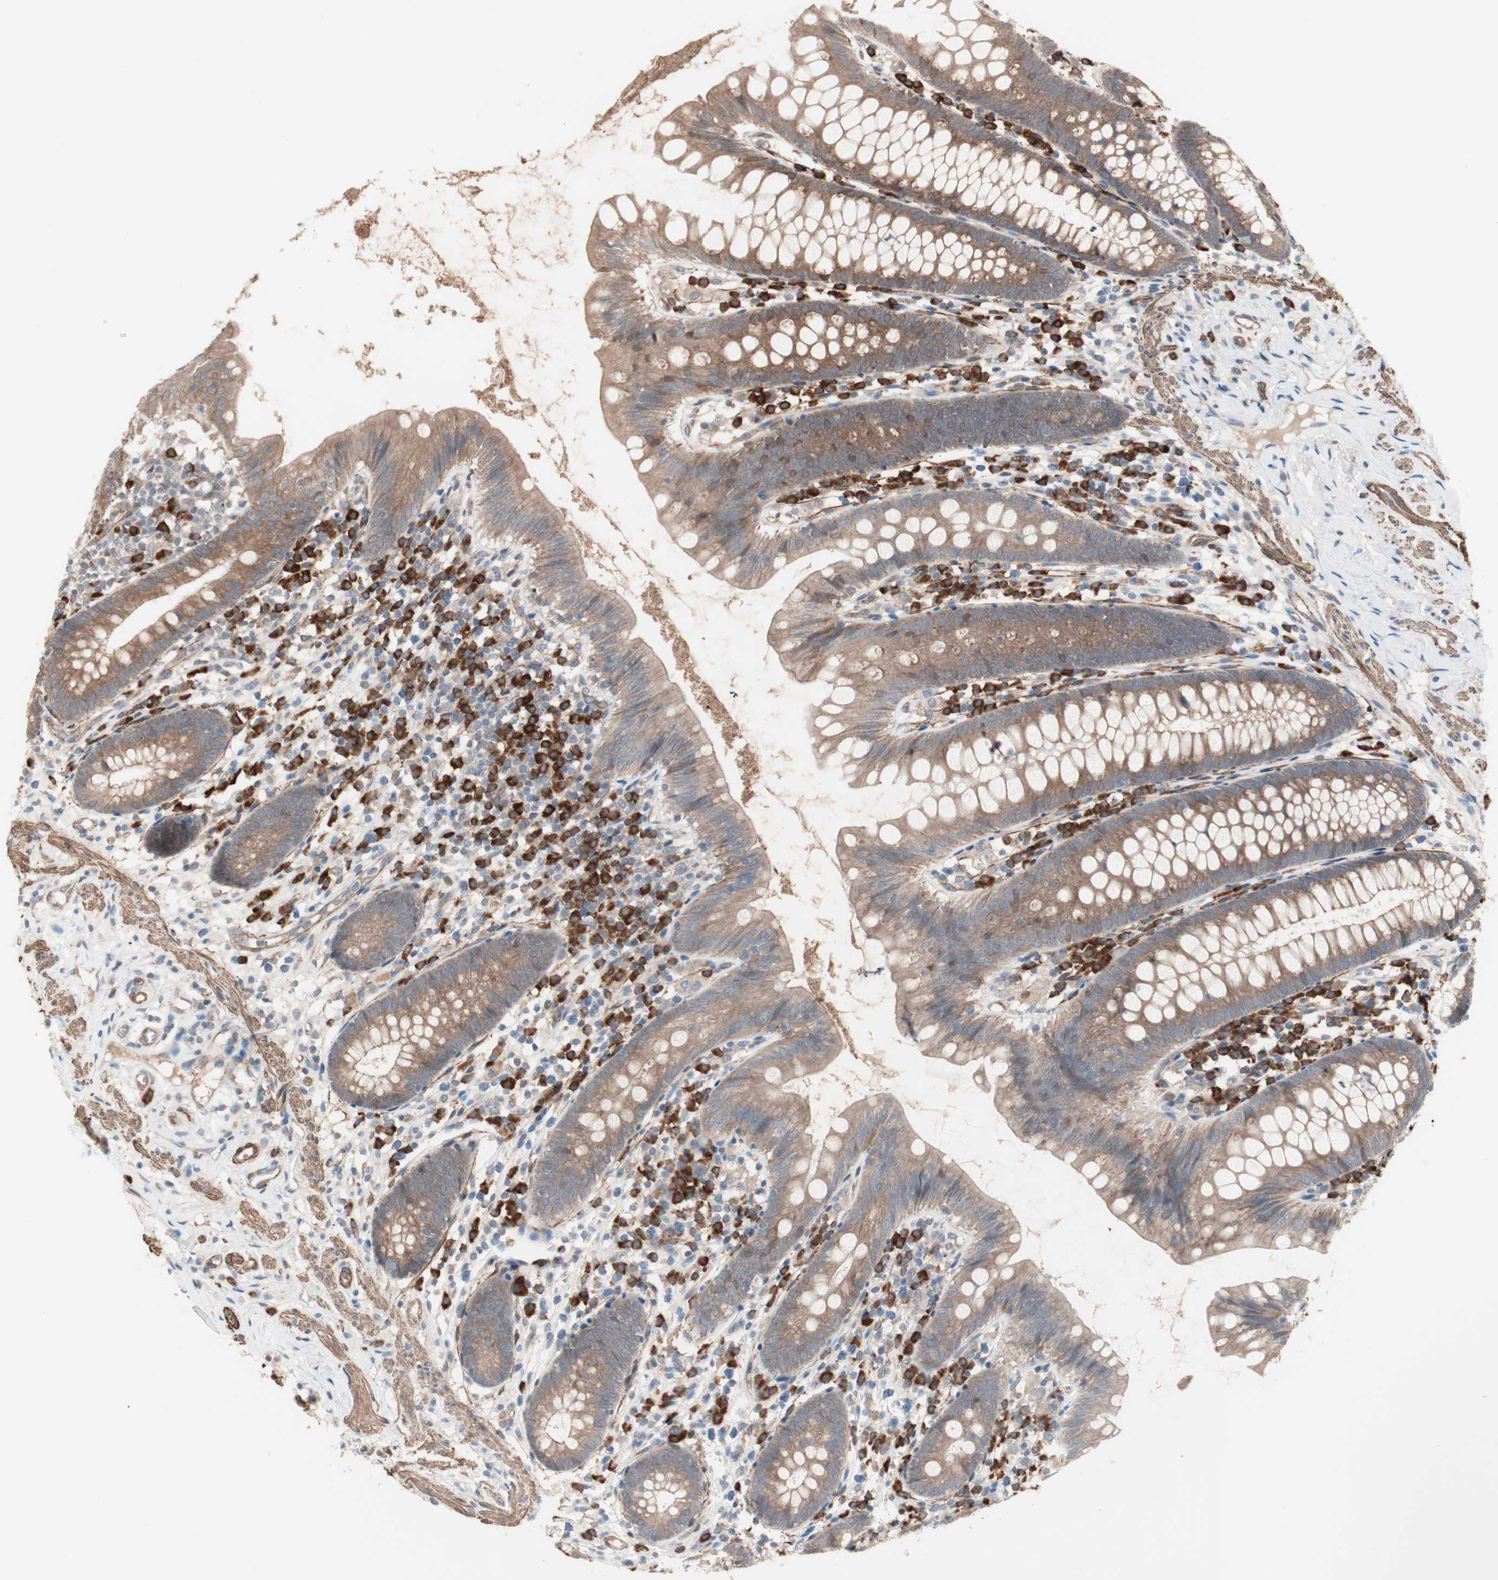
{"staining": {"intensity": "moderate", "quantity": ">75%", "location": "cytoplasmic/membranous"}, "tissue": "appendix", "cell_type": "Glandular cells", "image_type": "normal", "snomed": [{"axis": "morphology", "description": "Normal tissue, NOS"}, {"axis": "topography", "description": "Appendix"}], "caption": "Immunohistochemistry of normal human appendix displays medium levels of moderate cytoplasmic/membranous expression in approximately >75% of glandular cells. The protein of interest is stained brown, and the nuclei are stained in blue (DAB IHC with brightfield microscopy, high magnification).", "gene": "ALG5", "patient": {"sex": "male", "age": 52}}